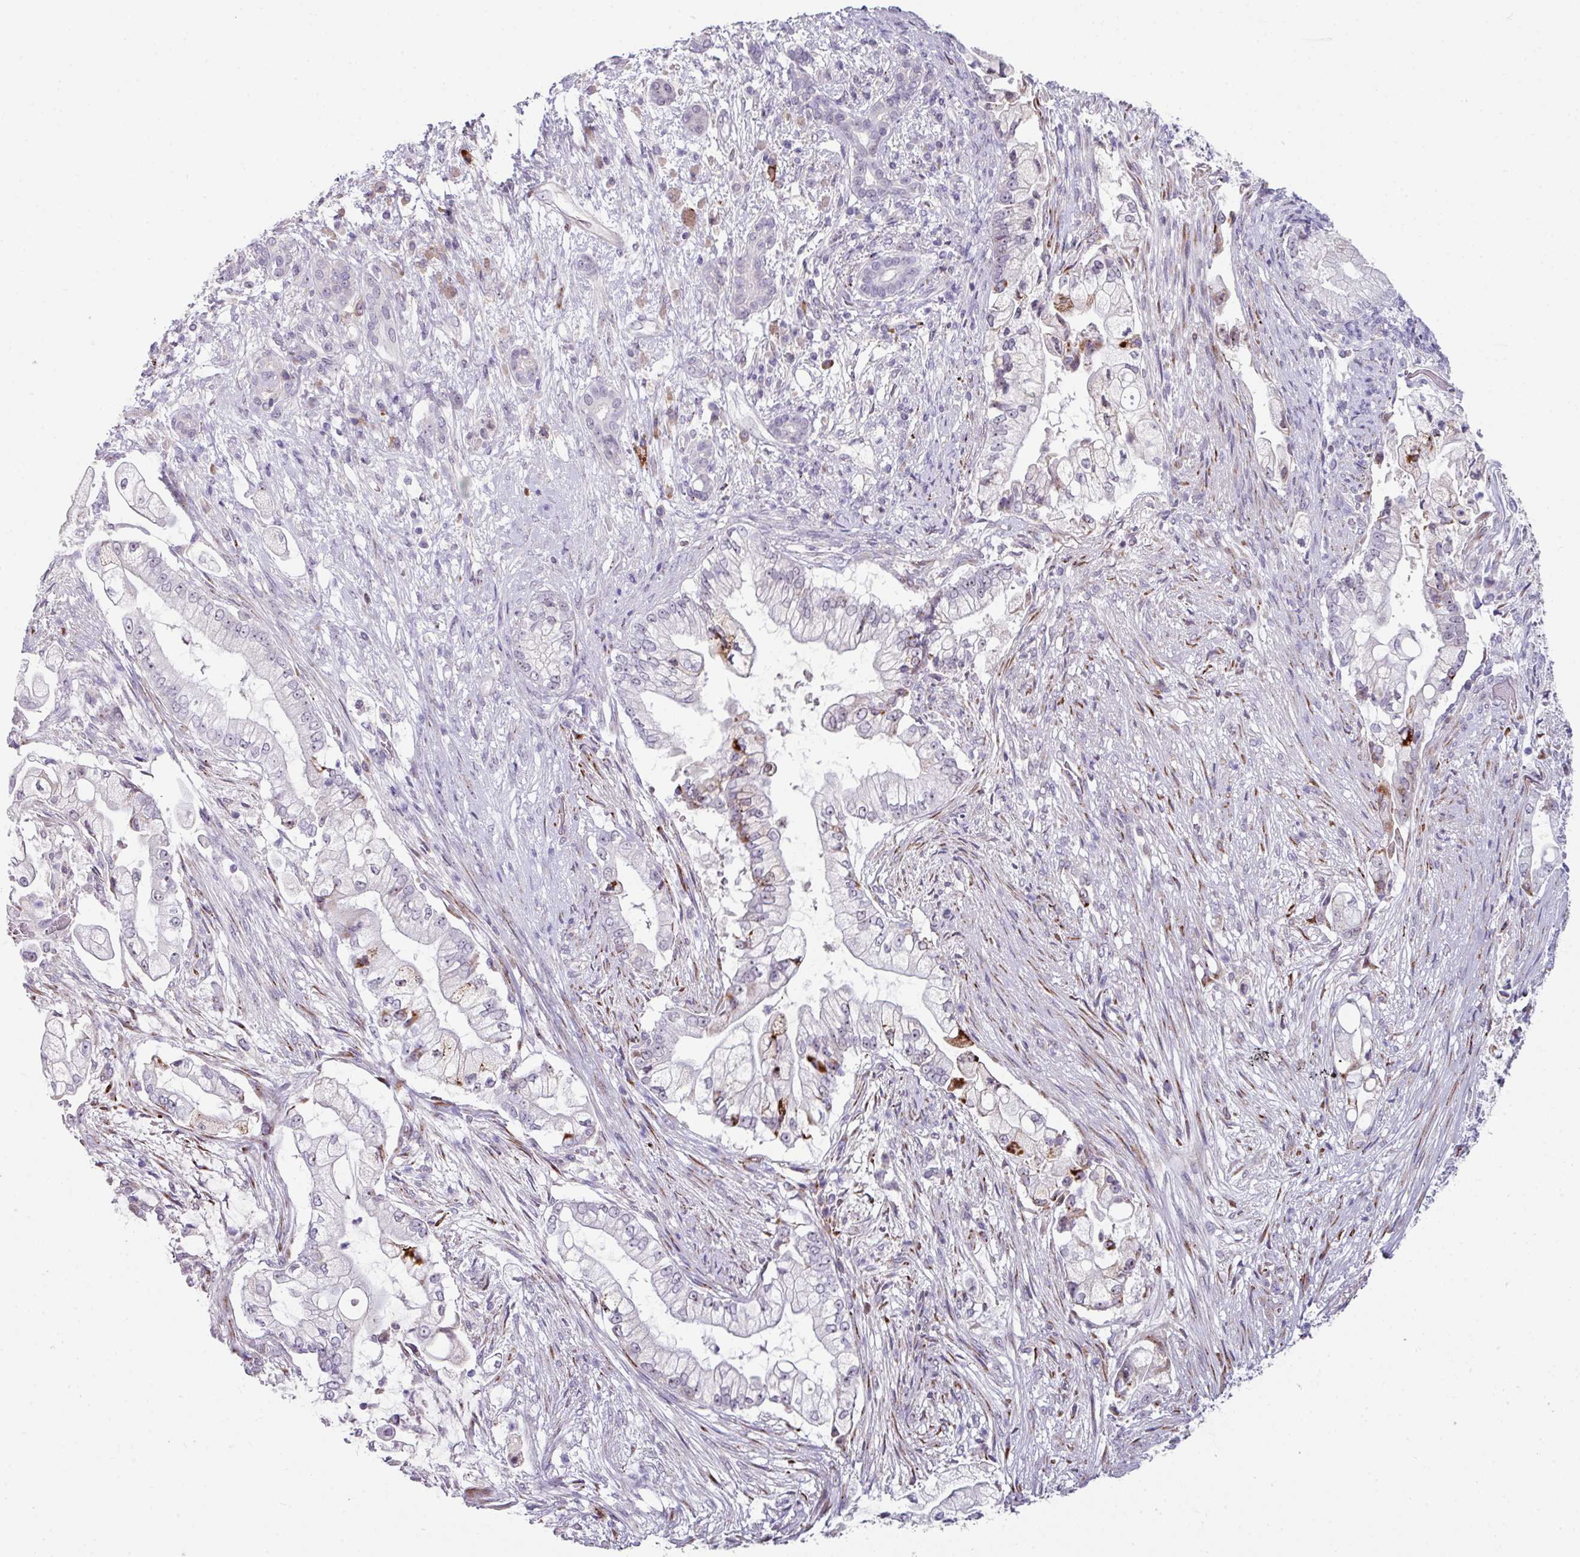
{"staining": {"intensity": "negative", "quantity": "none", "location": "none"}, "tissue": "pancreatic cancer", "cell_type": "Tumor cells", "image_type": "cancer", "snomed": [{"axis": "morphology", "description": "Adenocarcinoma, NOS"}, {"axis": "topography", "description": "Pancreas"}], "caption": "A histopathology image of pancreatic cancer (adenocarcinoma) stained for a protein shows no brown staining in tumor cells.", "gene": "BMS1", "patient": {"sex": "female", "age": 69}}